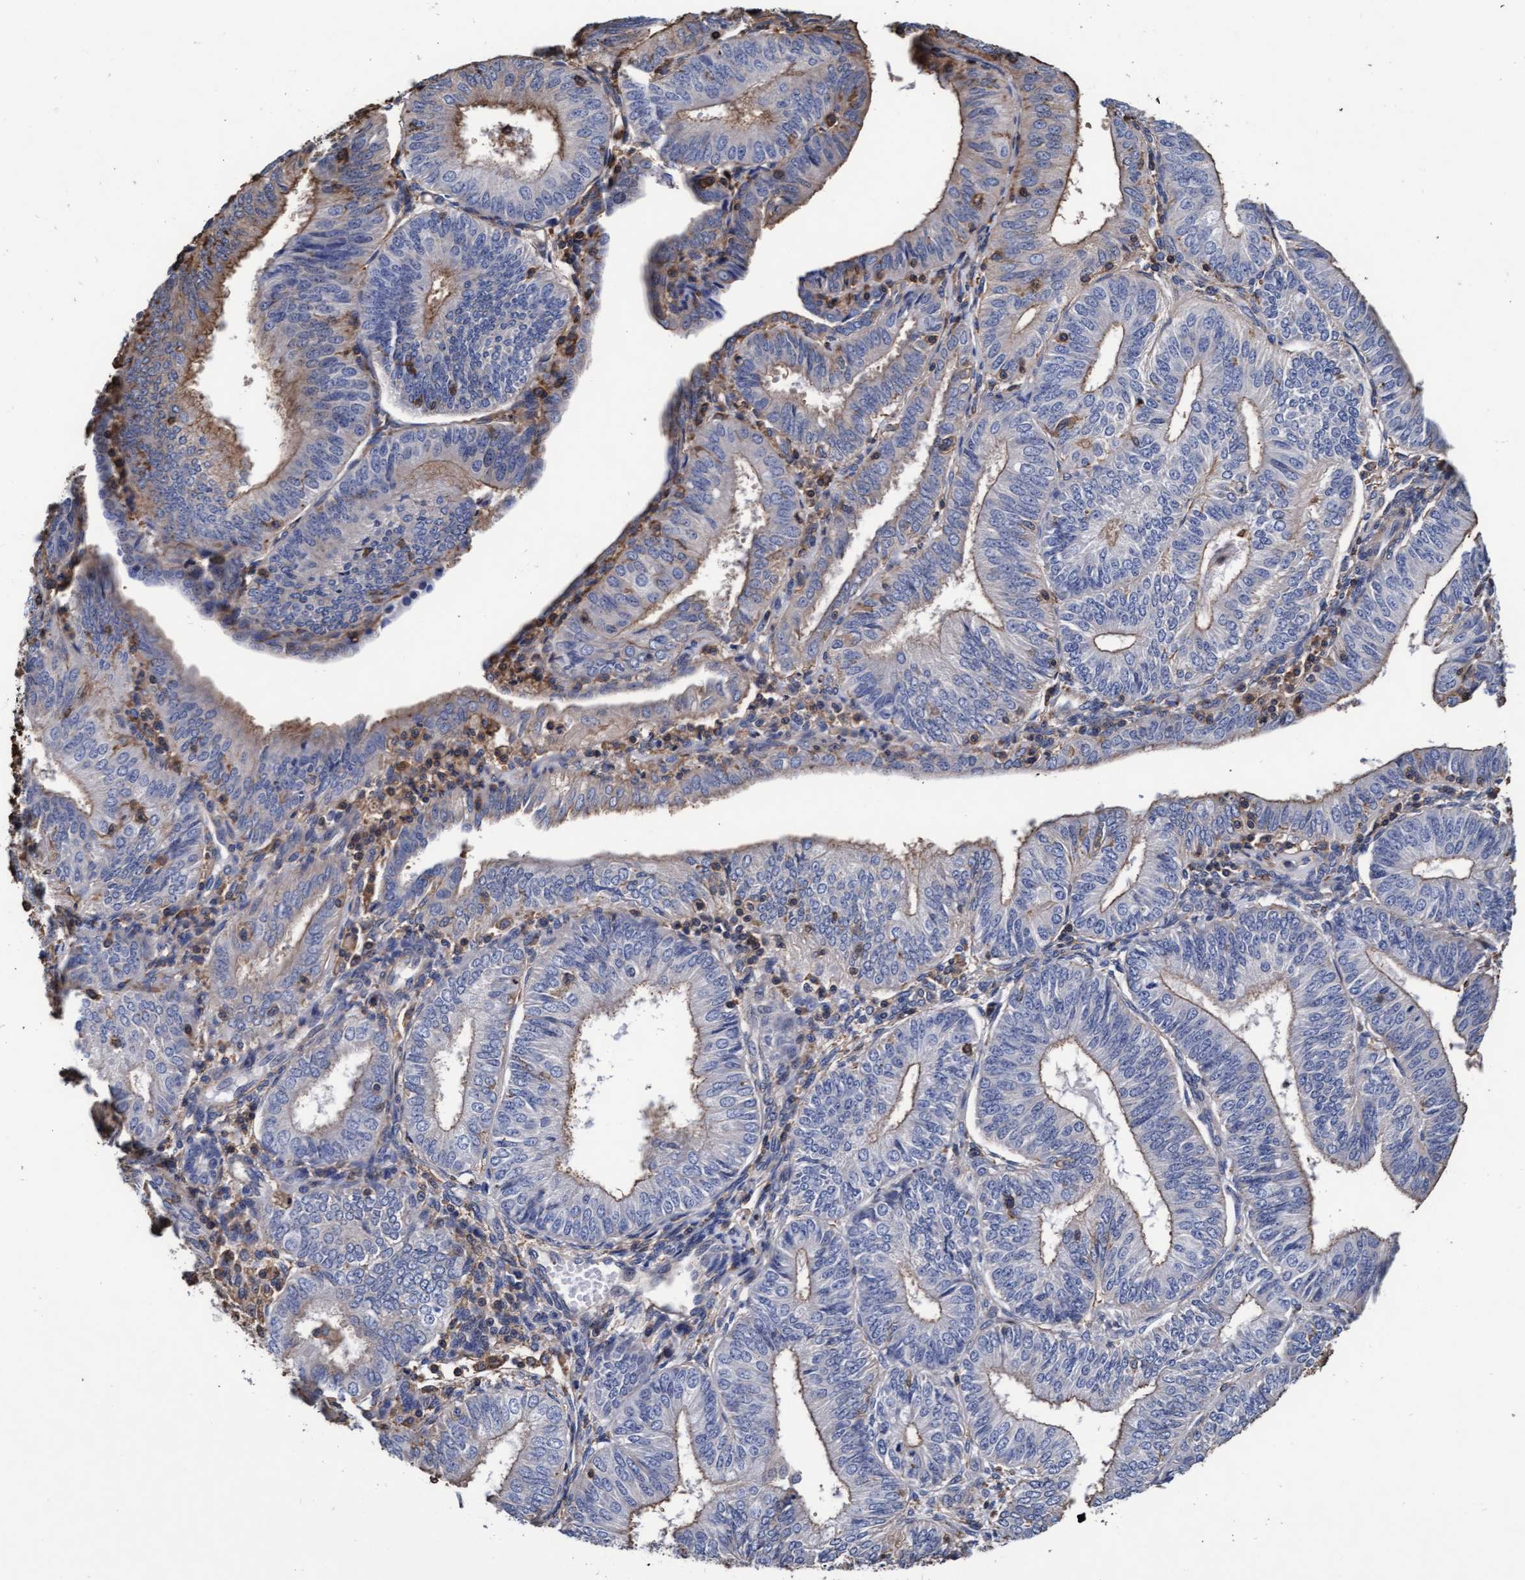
{"staining": {"intensity": "weak", "quantity": "25%-75%", "location": "cytoplasmic/membranous"}, "tissue": "endometrial cancer", "cell_type": "Tumor cells", "image_type": "cancer", "snomed": [{"axis": "morphology", "description": "Adenocarcinoma, NOS"}, {"axis": "topography", "description": "Endometrium"}], "caption": "Protein positivity by immunohistochemistry (IHC) exhibits weak cytoplasmic/membranous staining in approximately 25%-75% of tumor cells in endometrial adenocarcinoma.", "gene": "GRHPR", "patient": {"sex": "female", "age": 58}}